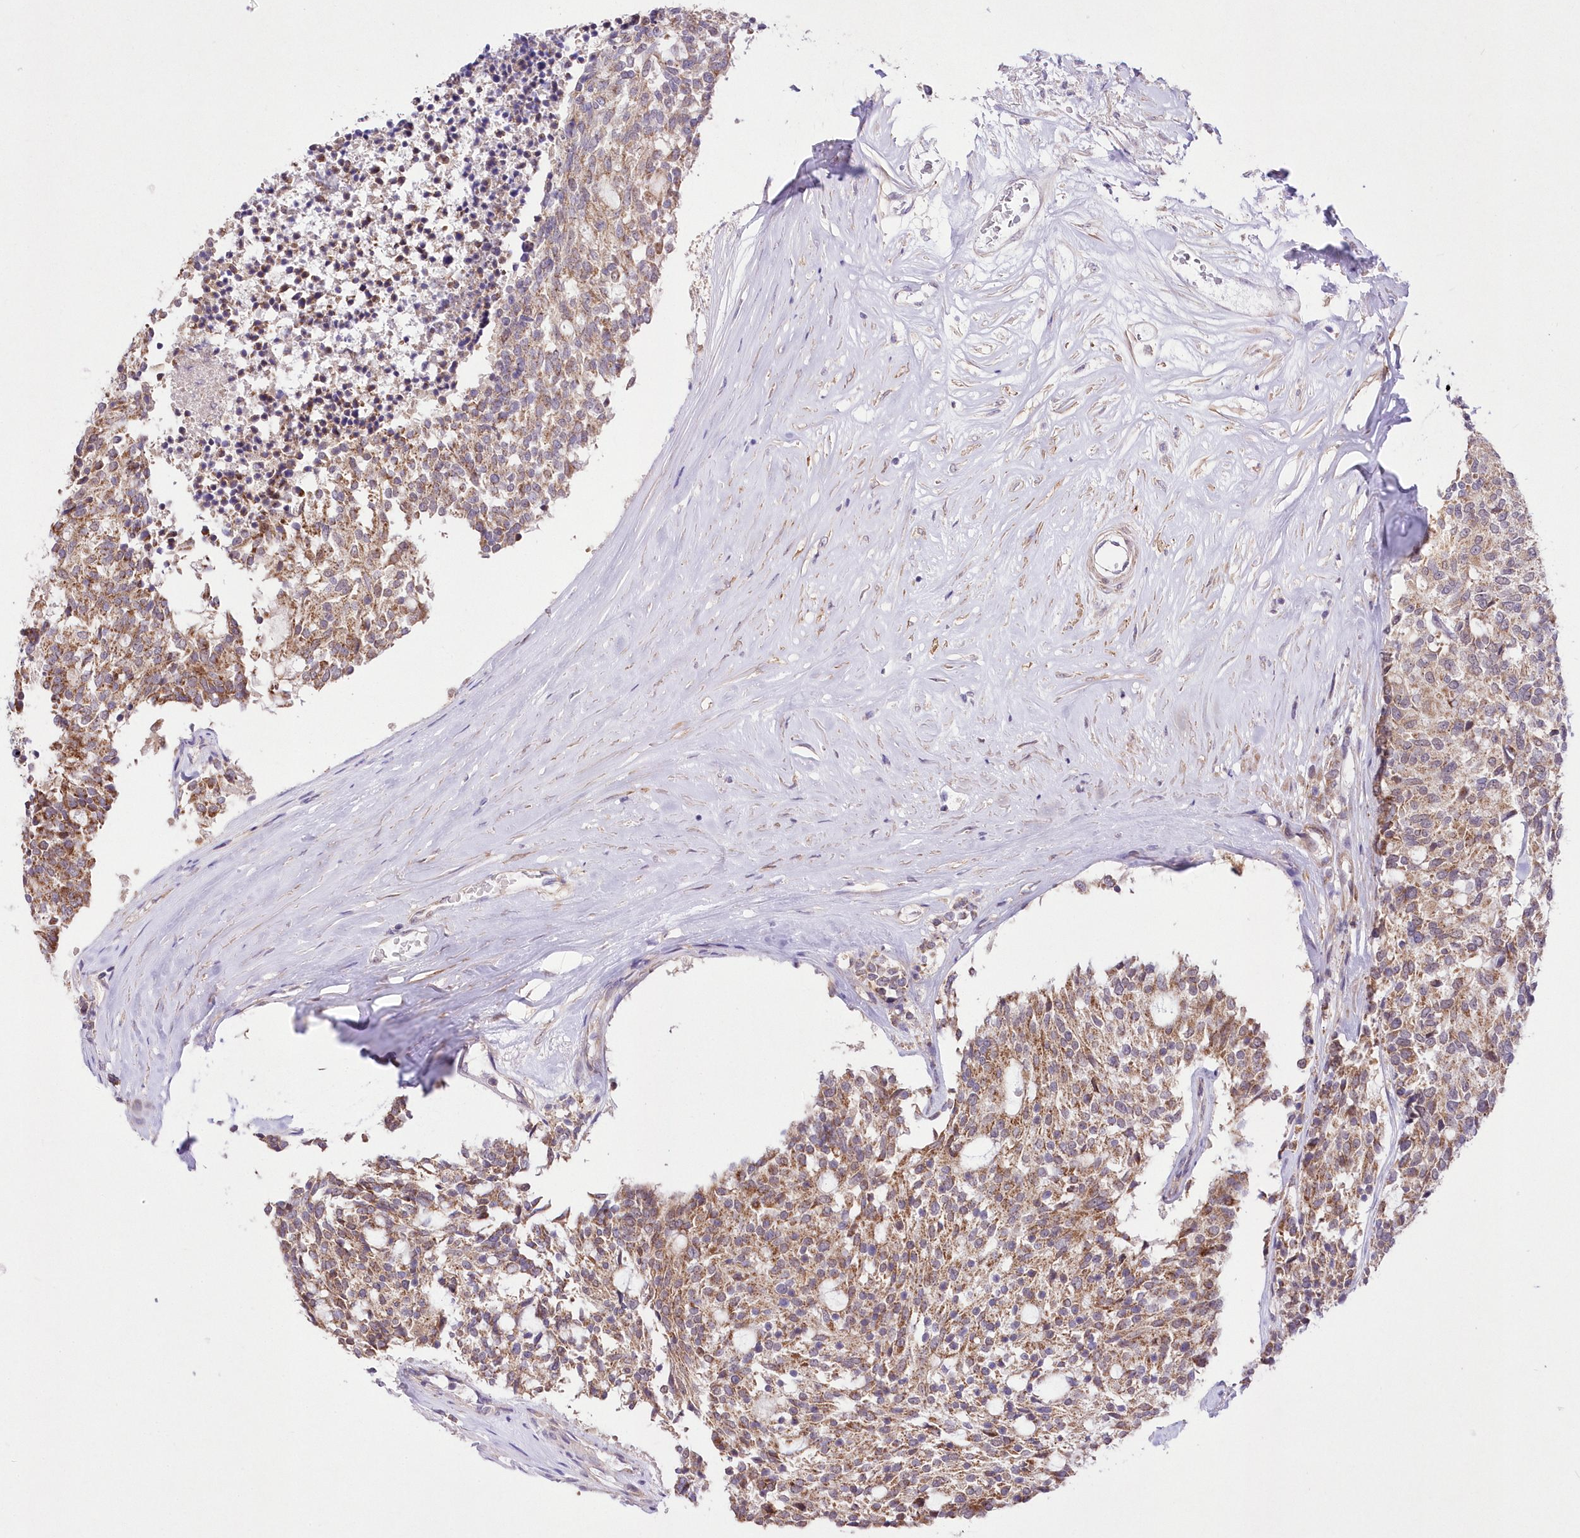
{"staining": {"intensity": "moderate", "quantity": ">75%", "location": "cytoplasmic/membranous"}, "tissue": "carcinoid", "cell_type": "Tumor cells", "image_type": "cancer", "snomed": [{"axis": "morphology", "description": "Carcinoid, malignant, NOS"}, {"axis": "topography", "description": "Pancreas"}], "caption": "The photomicrograph exhibits immunohistochemical staining of carcinoid. There is moderate cytoplasmic/membranous expression is appreciated in approximately >75% of tumor cells.", "gene": "FAM241B", "patient": {"sex": "female", "age": 54}}